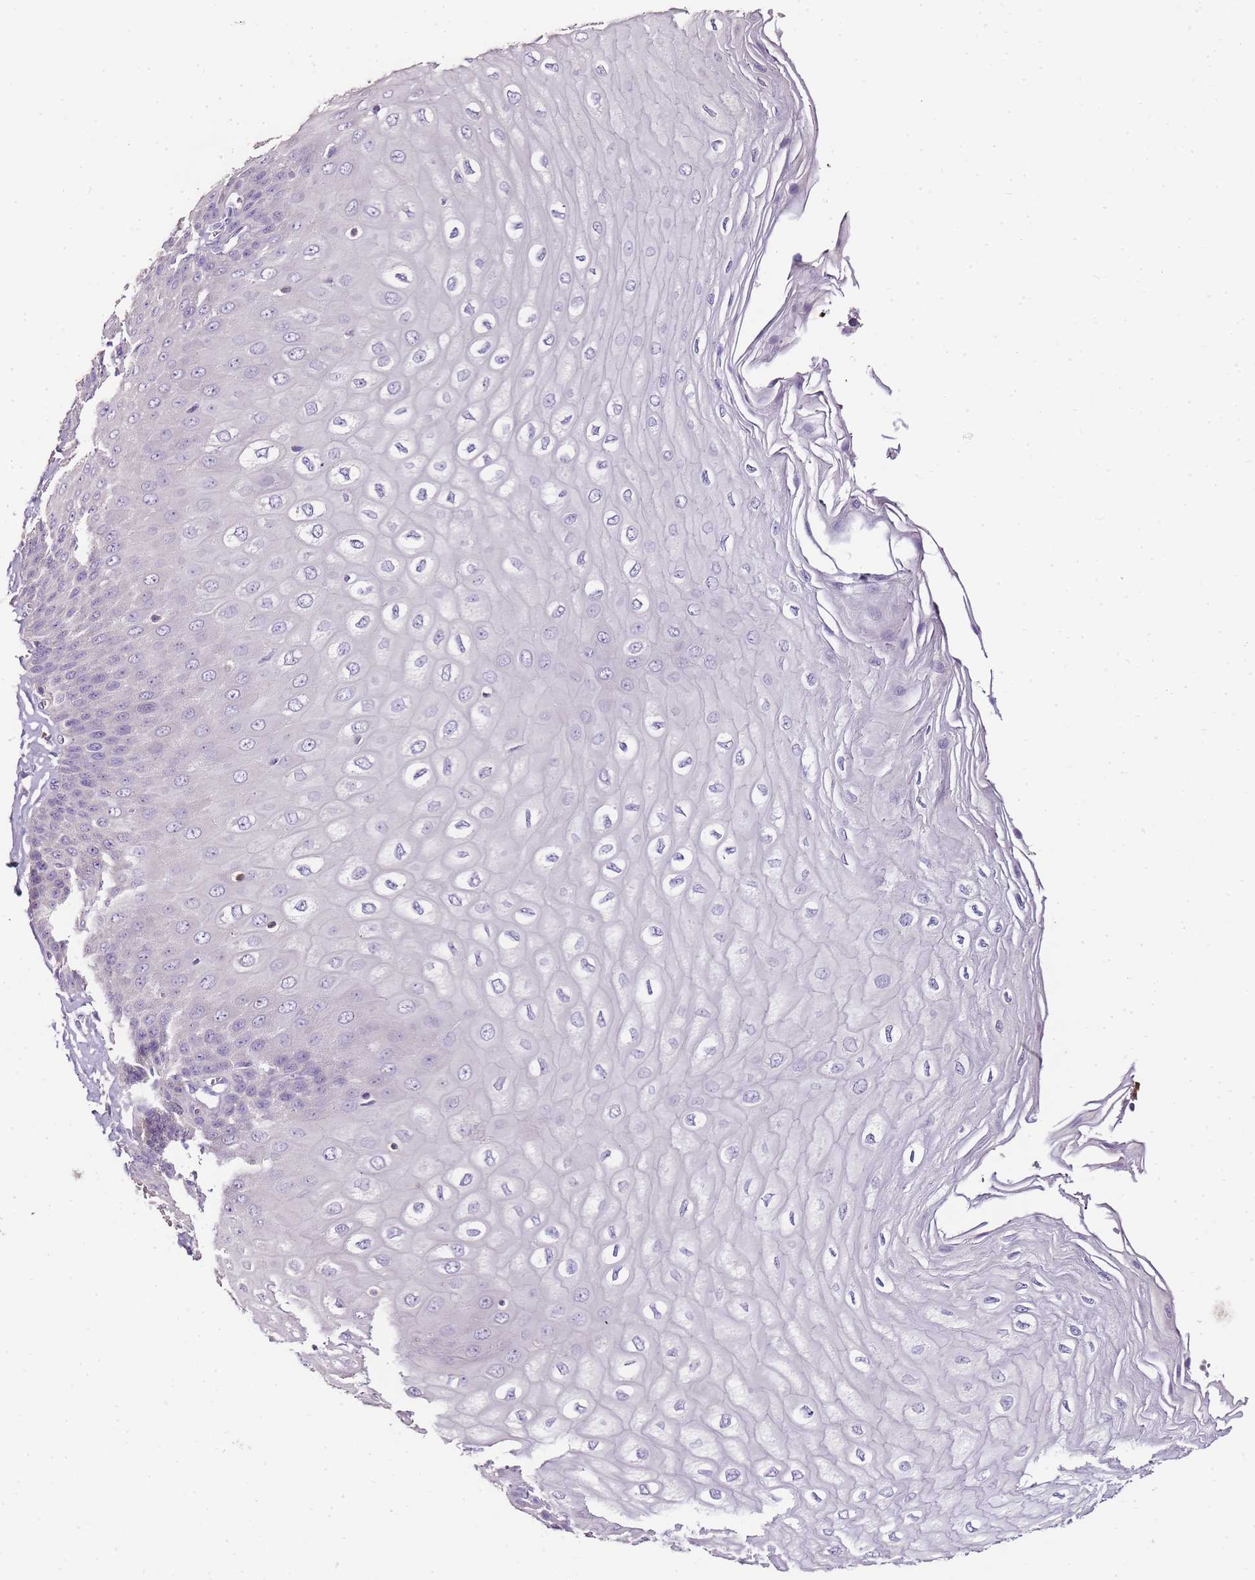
{"staining": {"intensity": "negative", "quantity": "none", "location": "none"}, "tissue": "esophagus", "cell_type": "Squamous epithelial cells", "image_type": "normal", "snomed": [{"axis": "morphology", "description": "Normal tissue, NOS"}, {"axis": "topography", "description": "Esophagus"}], "caption": "Esophagus was stained to show a protein in brown. There is no significant expression in squamous epithelial cells. Brightfield microscopy of IHC stained with DAB (brown) and hematoxylin (blue), captured at high magnification.", "gene": "ZBP1", "patient": {"sex": "male", "age": 60}}